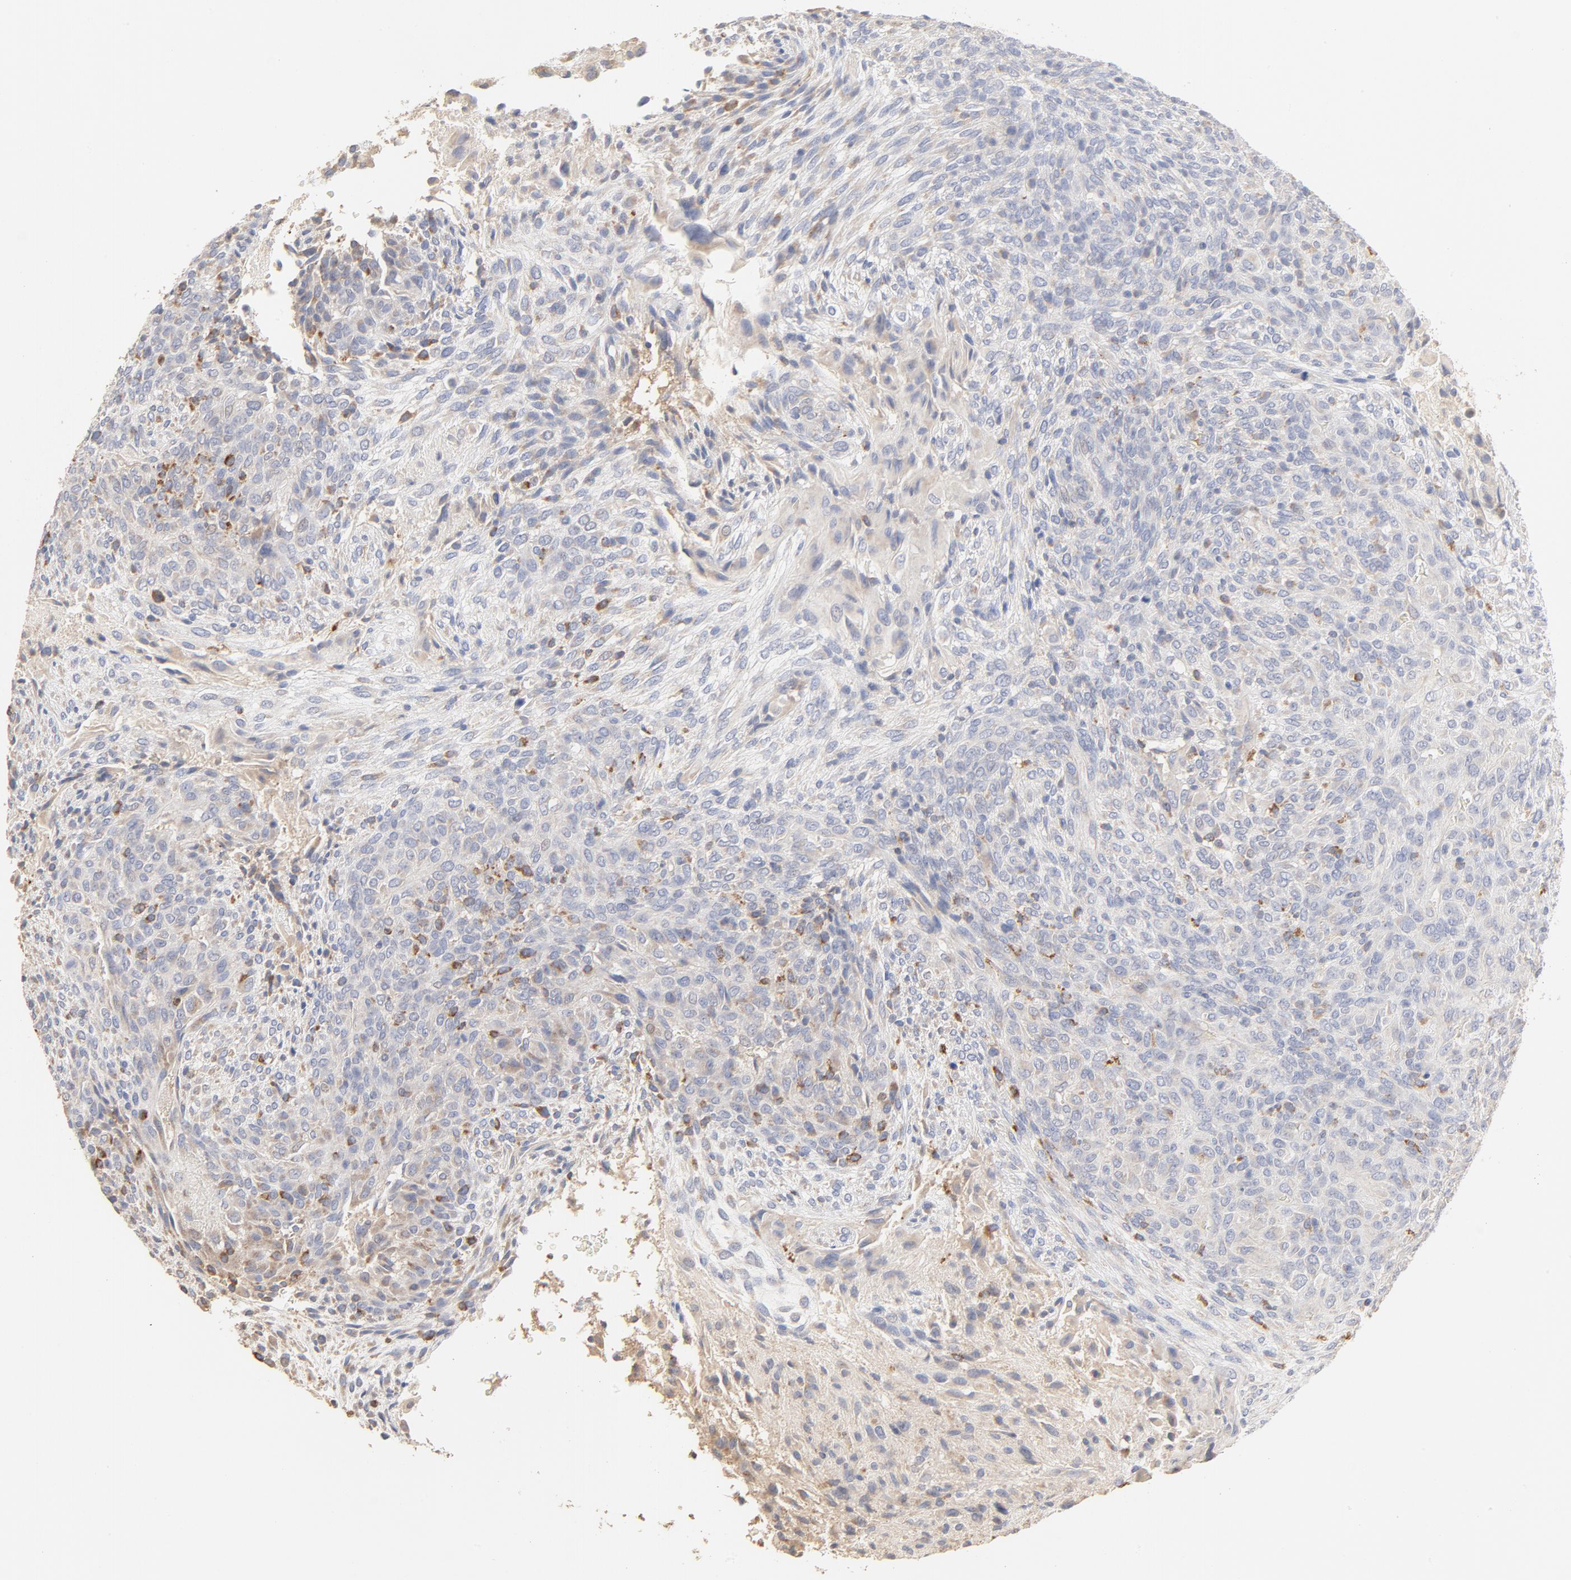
{"staining": {"intensity": "moderate", "quantity": "<25%", "location": "cytoplasmic/membranous"}, "tissue": "glioma", "cell_type": "Tumor cells", "image_type": "cancer", "snomed": [{"axis": "morphology", "description": "Glioma, malignant, High grade"}, {"axis": "topography", "description": "Cerebral cortex"}], "caption": "About <25% of tumor cells in malignant glioma (high-grade) demonstrate moderate cytoplasmic/membranous protein expression as visualized by brown immunohistochemical staining.", "gene": "FCGBP", "patient": {"sex": "female", "age": 55}}